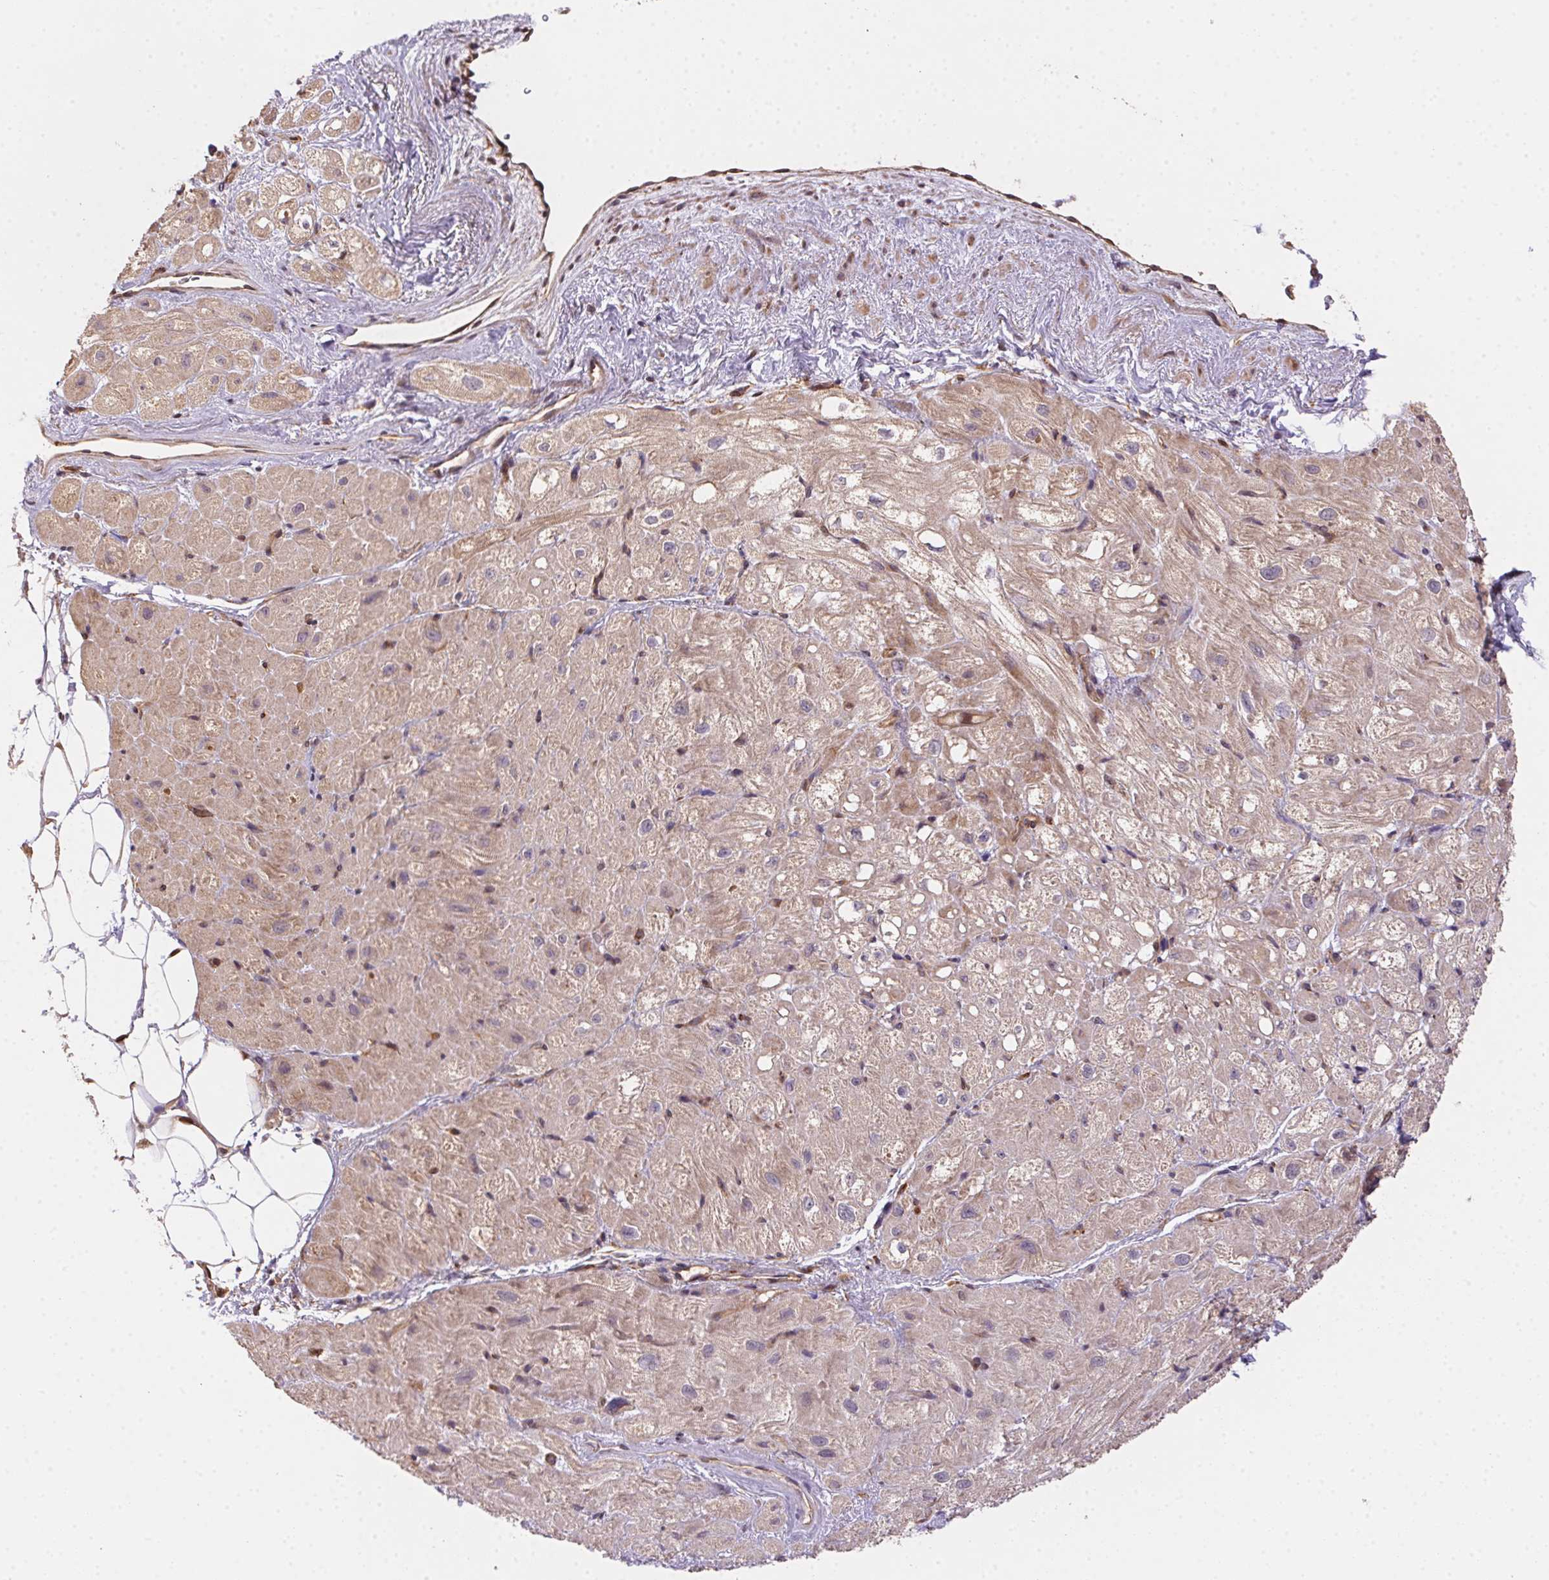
{"staining": {"intensity": "moderate", "quantity": "25%-75%", "location": "cytoplasmic/membranous"}, "tissue": "heart muscle", "cell_type": "Cardiomyocytes", "image_type": "normal", "snomed": [{"axis": "morphology", "description": "Normal tissue, NOS"}, {"axis": "topography", "description": "Heart"}], "caption": "The micrograph displays immunohistochemical staining of unremarkable heart muscle. There is moderate cytoplasmic/membranous staining is present in approximately 25%-75% of cardiomyocytes.", "gene": "MEX3D", "patient": {"sex": "female", "age": 69}}